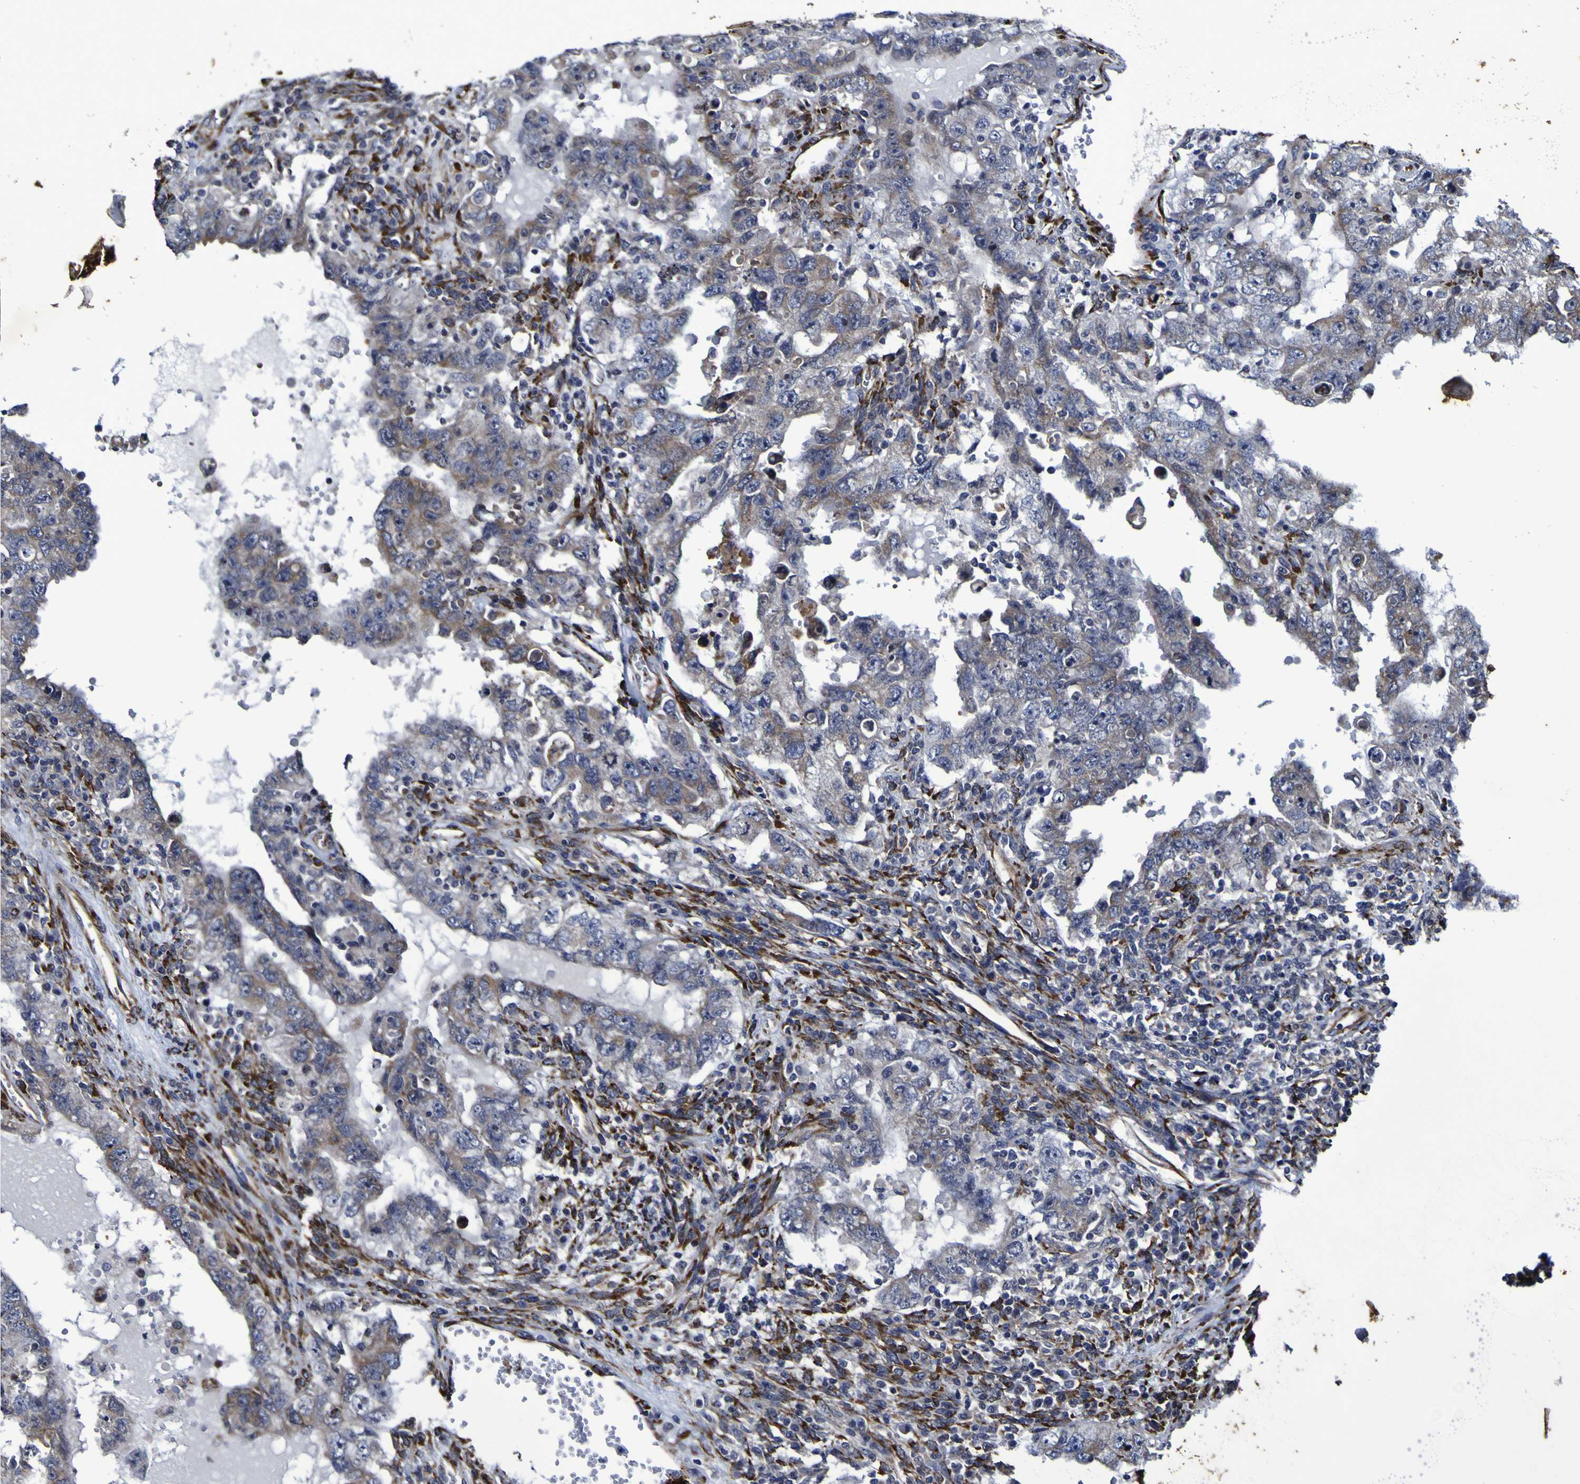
{"staining": {"intensity": "weak", "quantity": "25%-75%", "location": "cytoplasmic/membranous"}, "tissue": "testis cancer", "cell_type": "Tumor cells", "image_type": "cancer", "snomed": [{"axis": "morphology", "description": "Carcinoma, Embryonal, NOS"}, {"axis": "topography", "description": "Testis"}], "caption": "A high-resolution histopathology image shows immunohistochemistry (IHC) staining of testis cancer (embryonal carcinoma), which displays weak cytoplasmic/membranous staining in about 25%-75% of tumor cells.", "gene": "P3H1", "patient": {"sex": "male", "age": 26}}